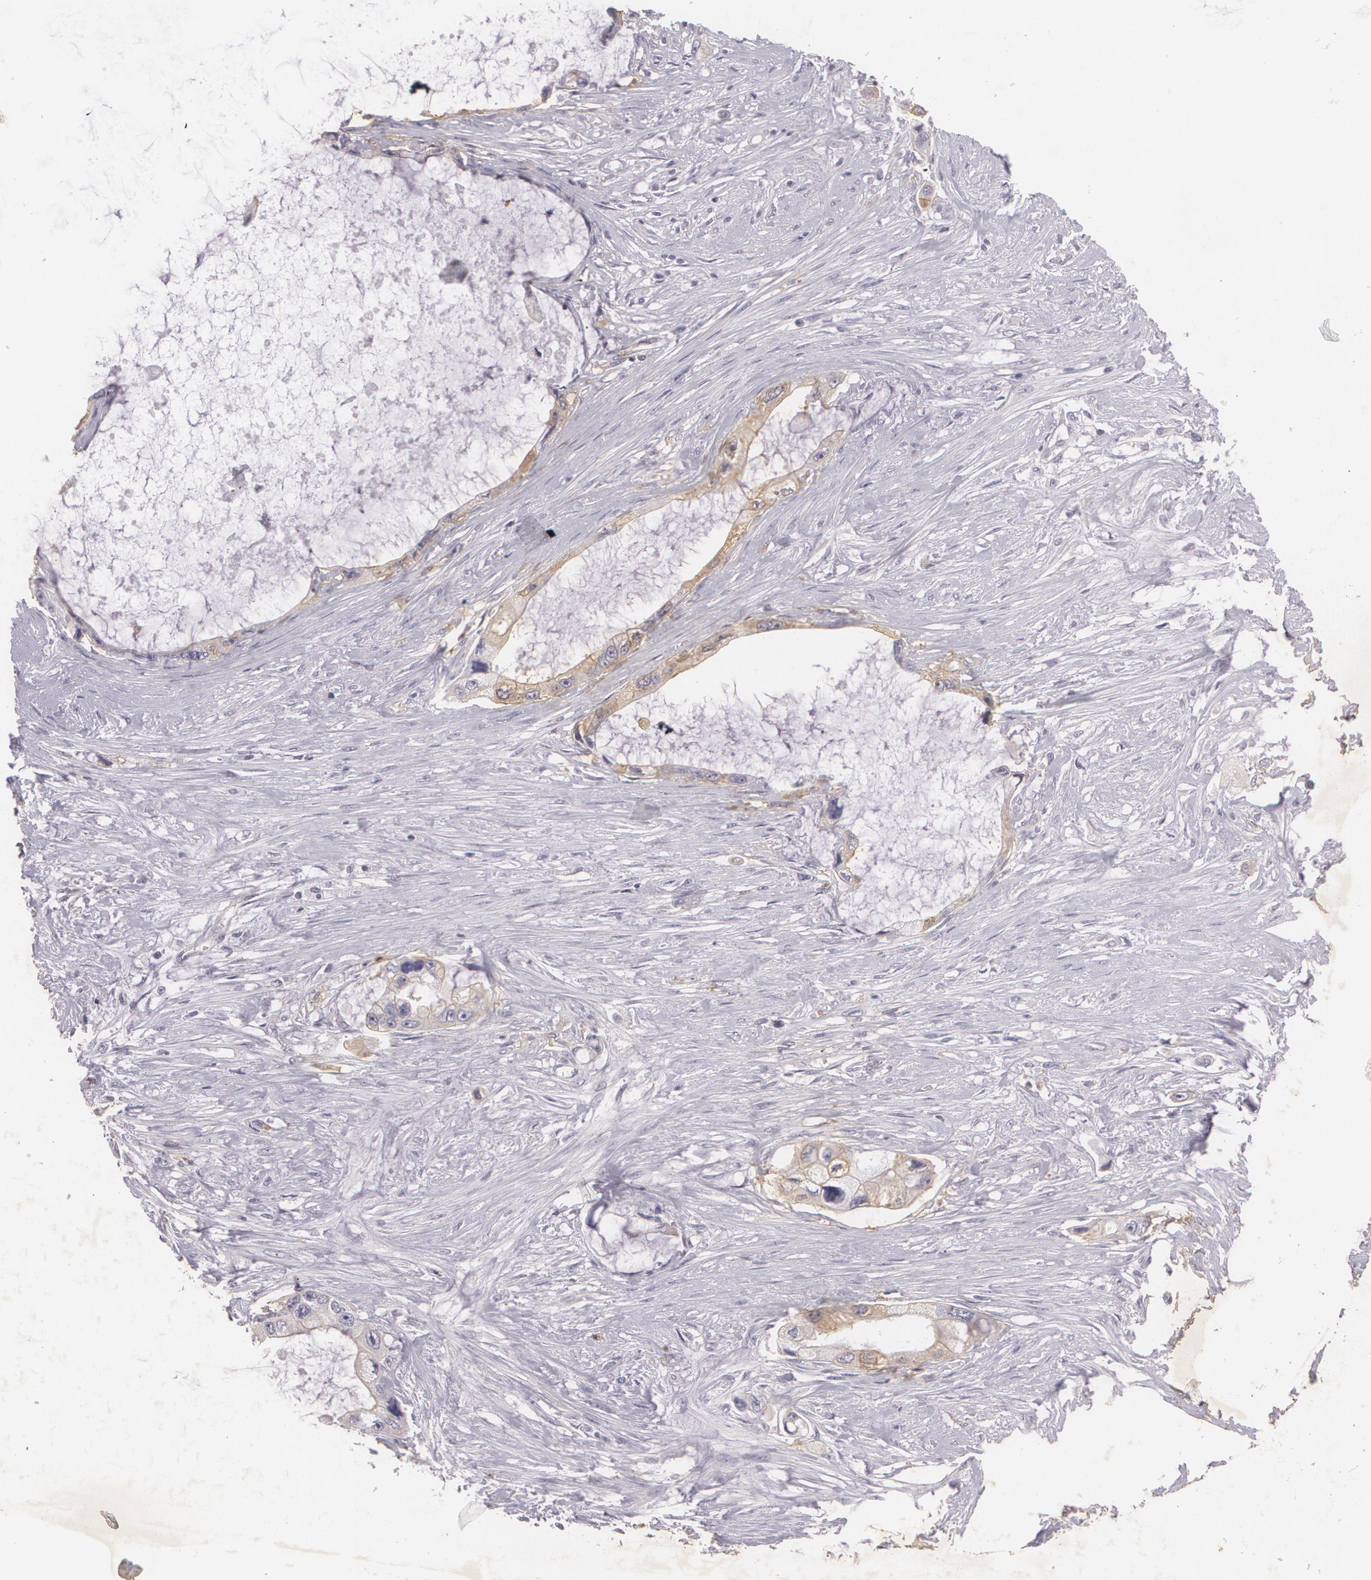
{"staining": {"intensity": "weak", "quantity": ">75%", "location": "cytoplasmic/membranous"}, "tissue": "pancreatic cancer", "cell_type": "Tumor cells", "image_type": "cancer", "snomed": [{"axis": "morphology", "description": "Adenocarcinoma, NOS"}, {"axis": "topography", "description": "Pancreas"}, {"axis": "topography", "description": "Stomach, upper"}], "caption": "Immunohistochemical staining of human pancreatic adenocarcinoma shows low levels of weak cytoplasmic/membranous staining in approximately >75% of tumor cells.", "gene": "KCNA4", "patient": {"sex": "male", "age": 77}}